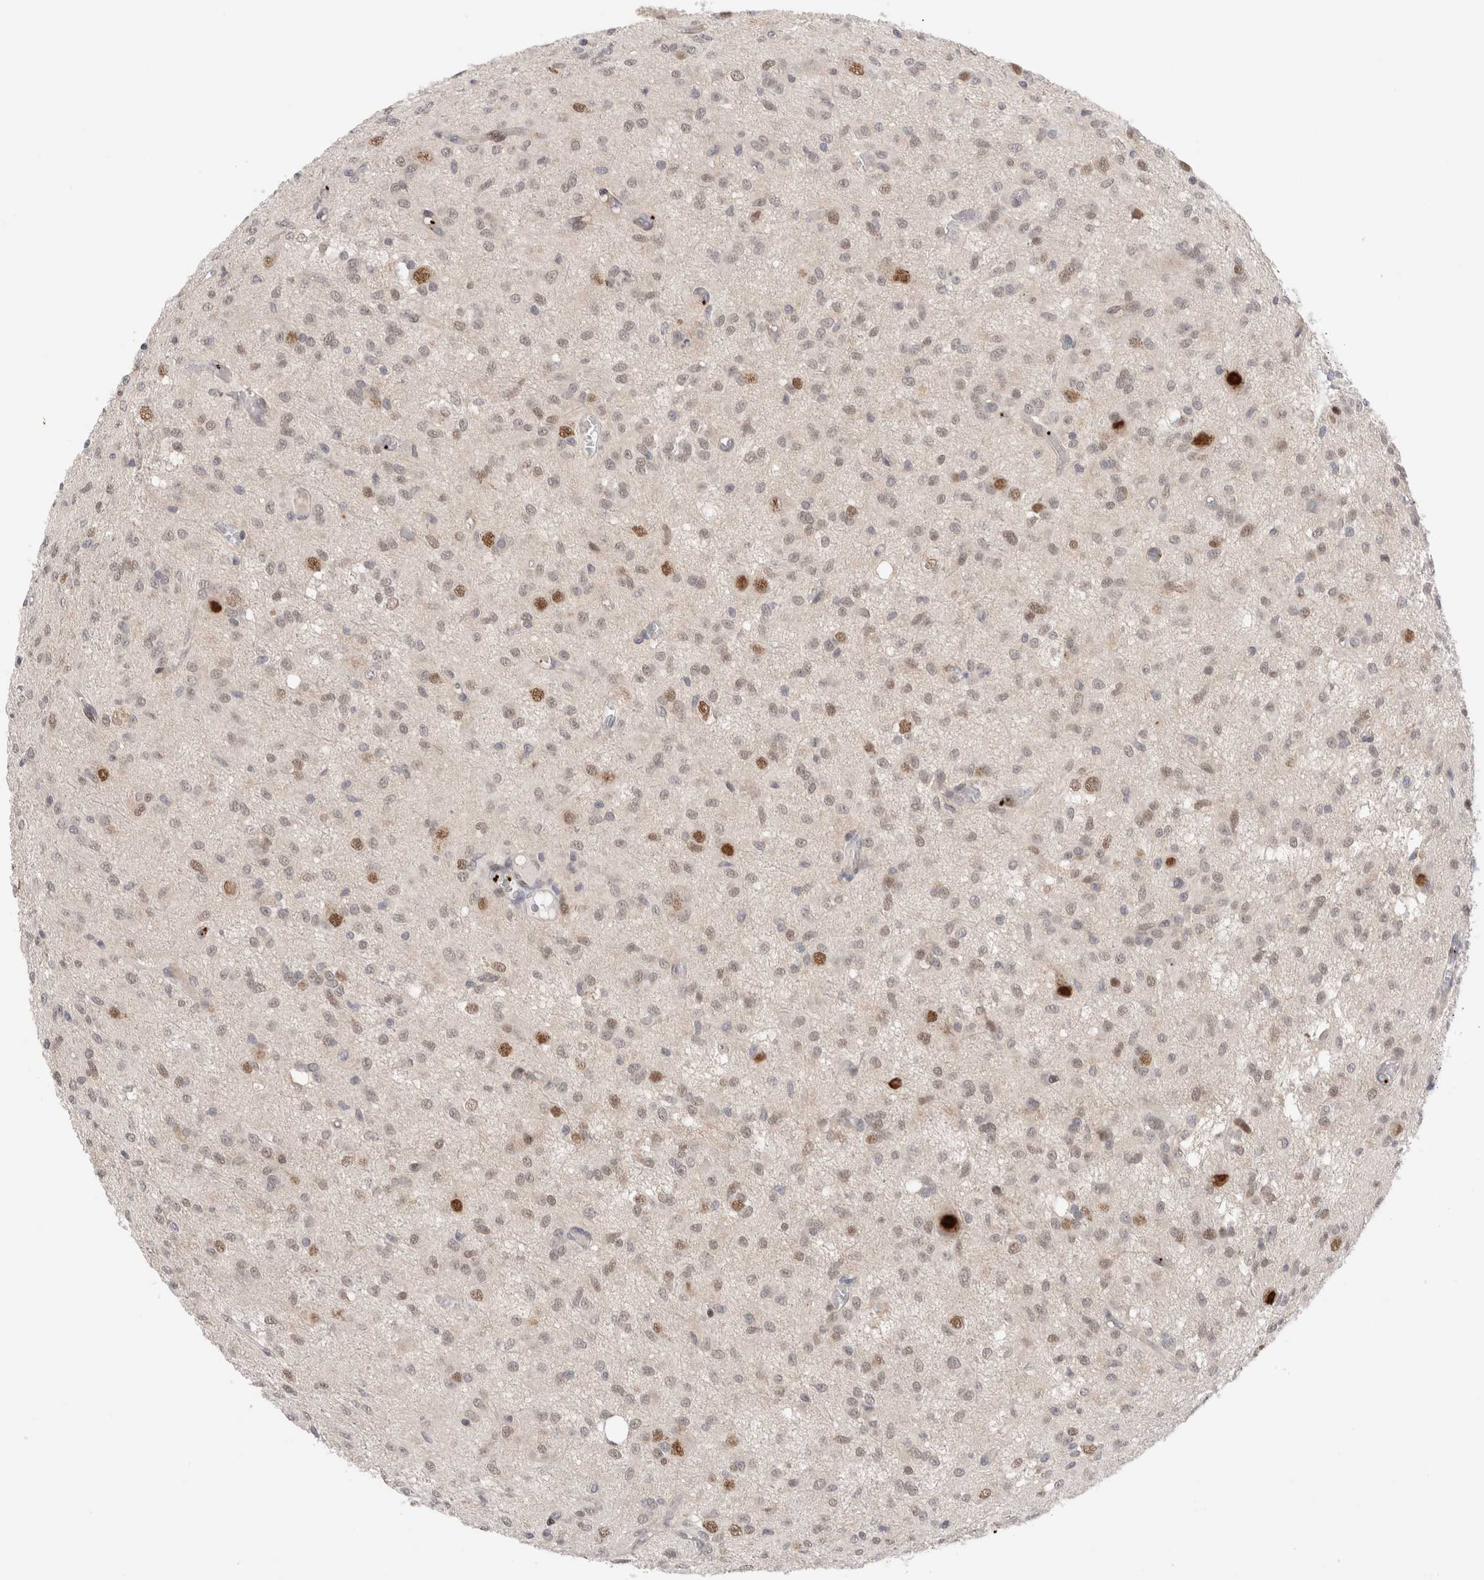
{"staining": {"intensity": "negative", "quantity": "none", "location": "none"}, "tissue": "glioma", "cell_type": "Tumor cells", "image_type": "cancer", "snomed": [{"axis": "morphology", "description": "Glioma, malignant, High grade"}, {"axis": "topography", "description": "Brain"}], "caption": "There is no significant positivity in tumor cells of glioma.", "gene": "VPS28", "patient": {"sex": "female", "age": 59}}